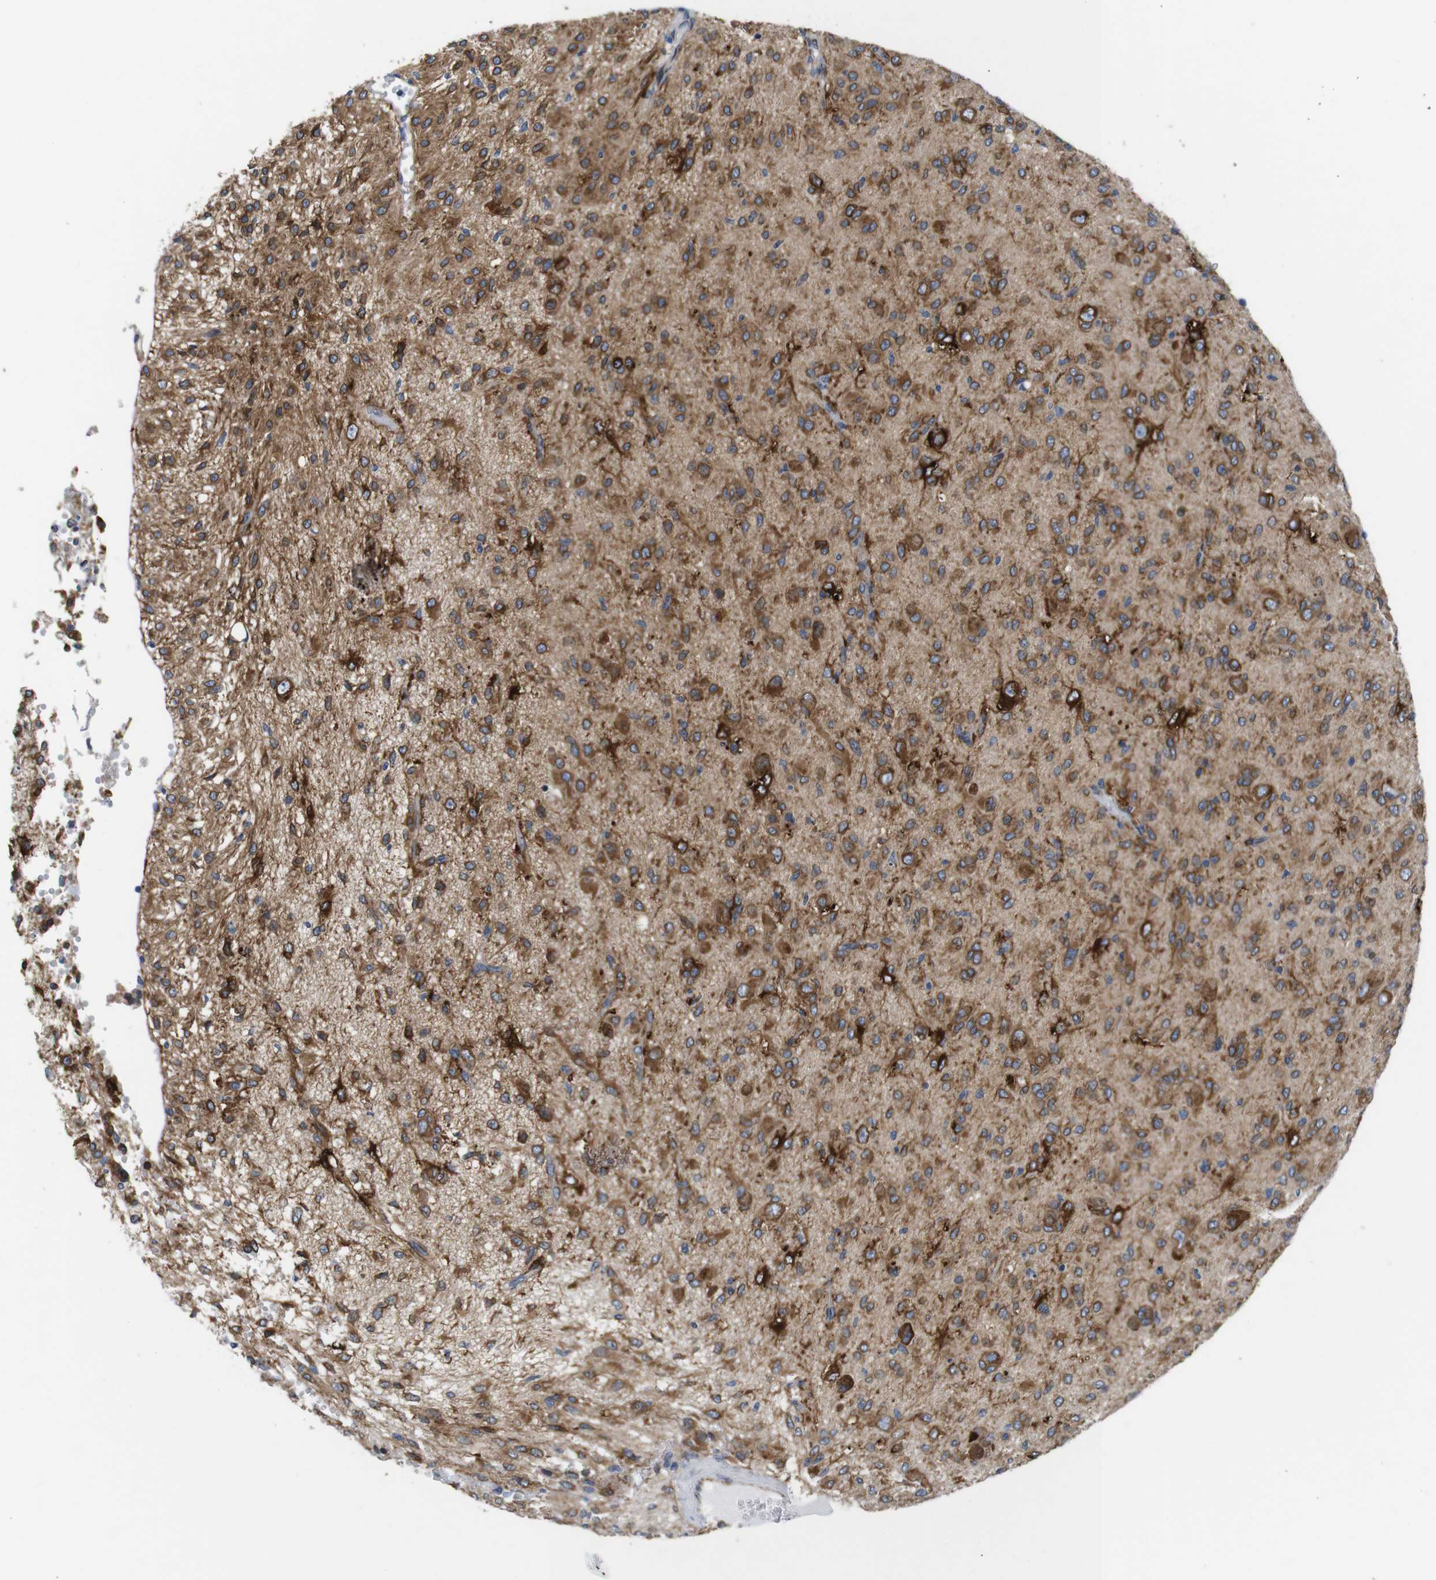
{"staining": {"intensity": "moderate", "quantity": ">75%", "location": "cytoplasmic/membranous"}, "tissue": "glioma", "cell_type": "Tumor cells", "image_type": "cancer", "snomed": [{"axis": "morphology", "description": "Glioma, malignant, High grade"}, {"axis": "topography", "description": "Brain"}], "caption": "Glioma was stained to show a protein in brown. There is medium levels of moderate cytoplasmic/membranous expression in about >75% of tumor cells.", "gene": "HACD3", "patient": {"sex": "female", "age": 59}}